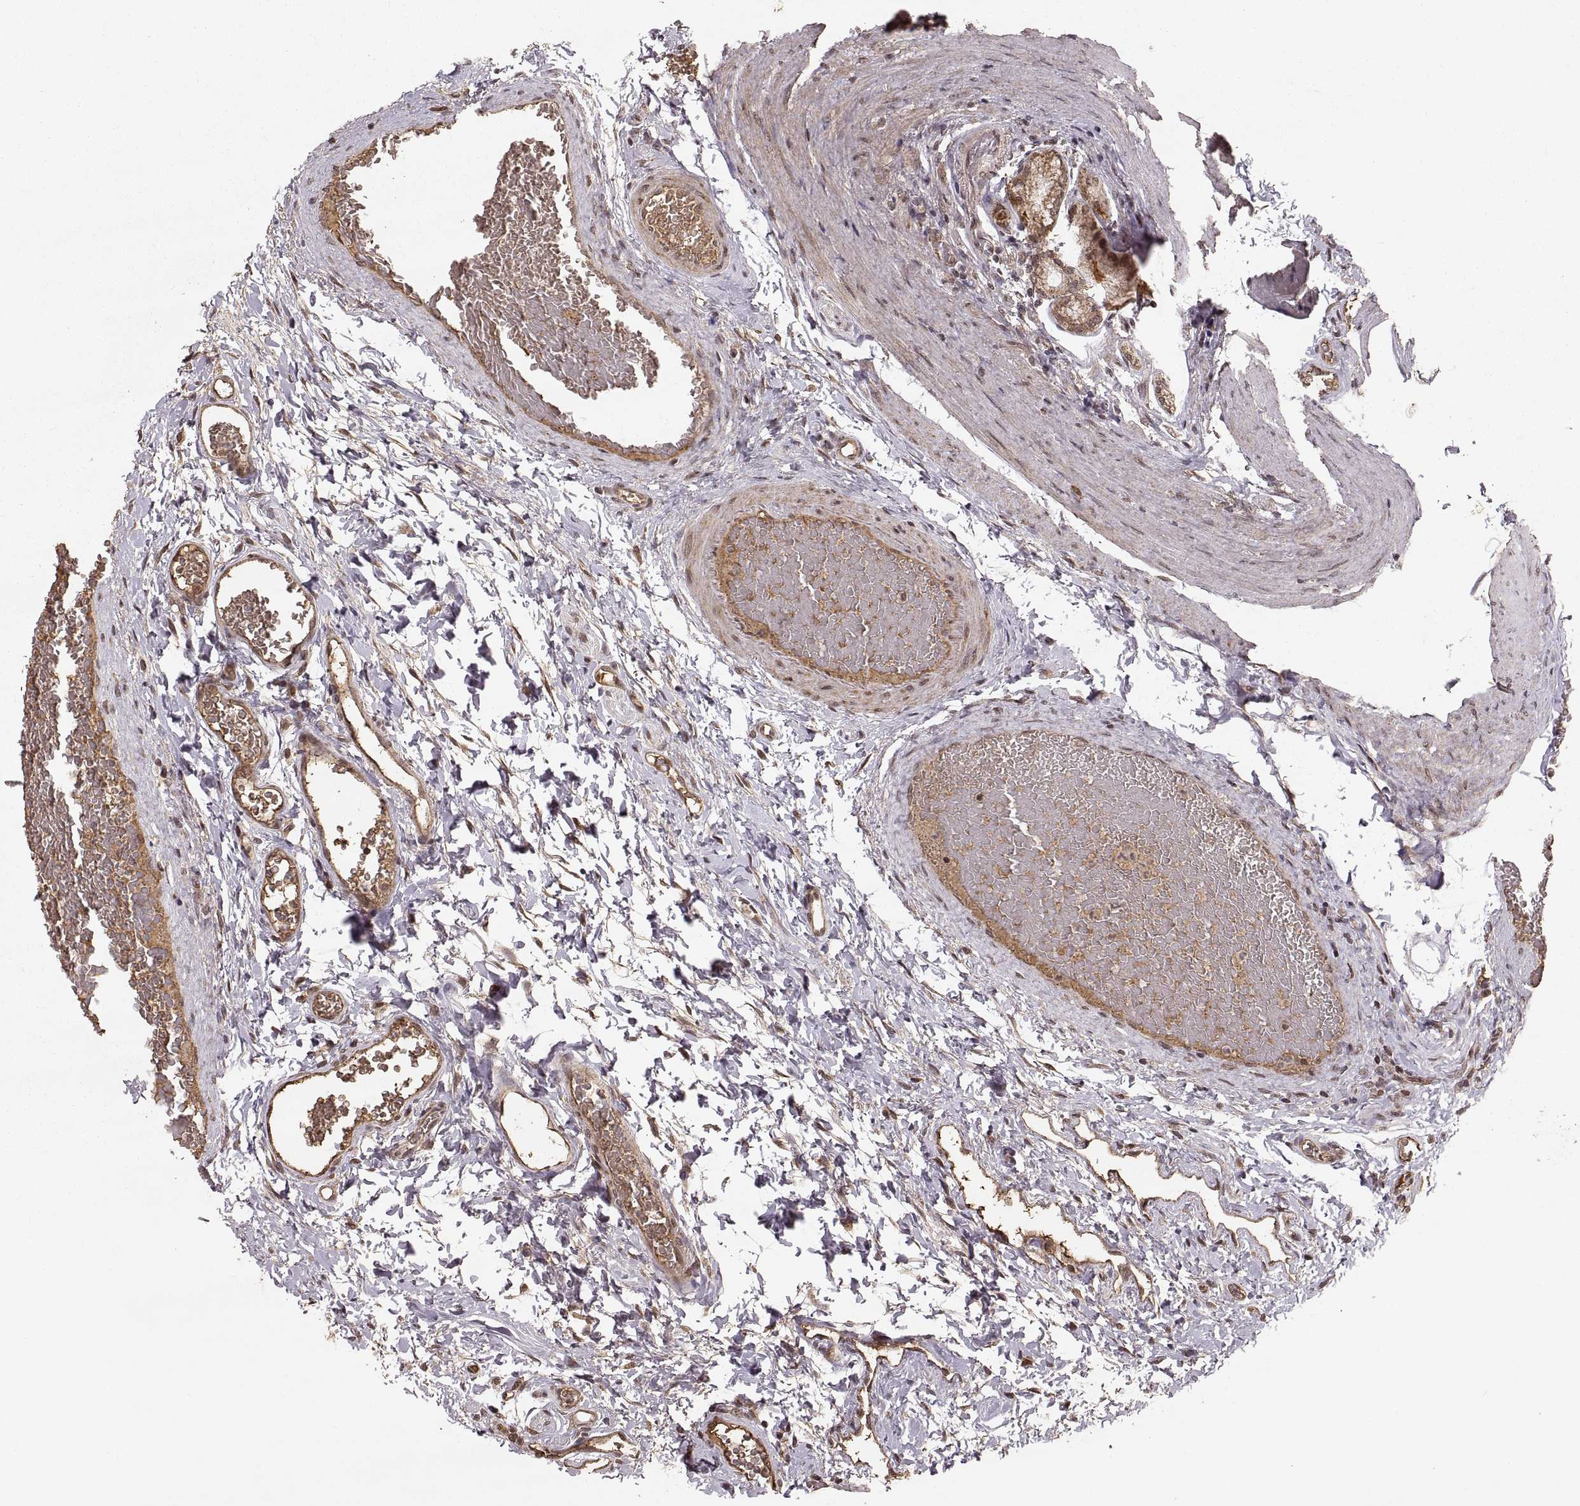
{"staining": {"intensity": "moderate", "quantity": "25%-75%", "location": "cytoplasmic/membranous,nuclear"}, "tissue": "stomach", "cell_type": "Glandular cells", "image_type": "normal", "snomed": [{"axis": "morphology", "description": "Normal tissue, NOS"}, {"axis": "morphology", "description": "Adenocarcinoma, NOS"}, {"axis": "morphology", "description": "Adenocarcinoma, High grade"}, {"axis": "topography", "description": "Stomach, upper"}, {"axis": "topography", "description": "Stomach"}], "caption": "Stomach stained with DAB immunohistochemistry (IHC) shows medium levels of moderate cytoplasmic/membranous,nuclear staining in approximately 25%-75% of glandular cells.", "gene": "RFT1", "patient": {"sex": "female", "age": 65}}